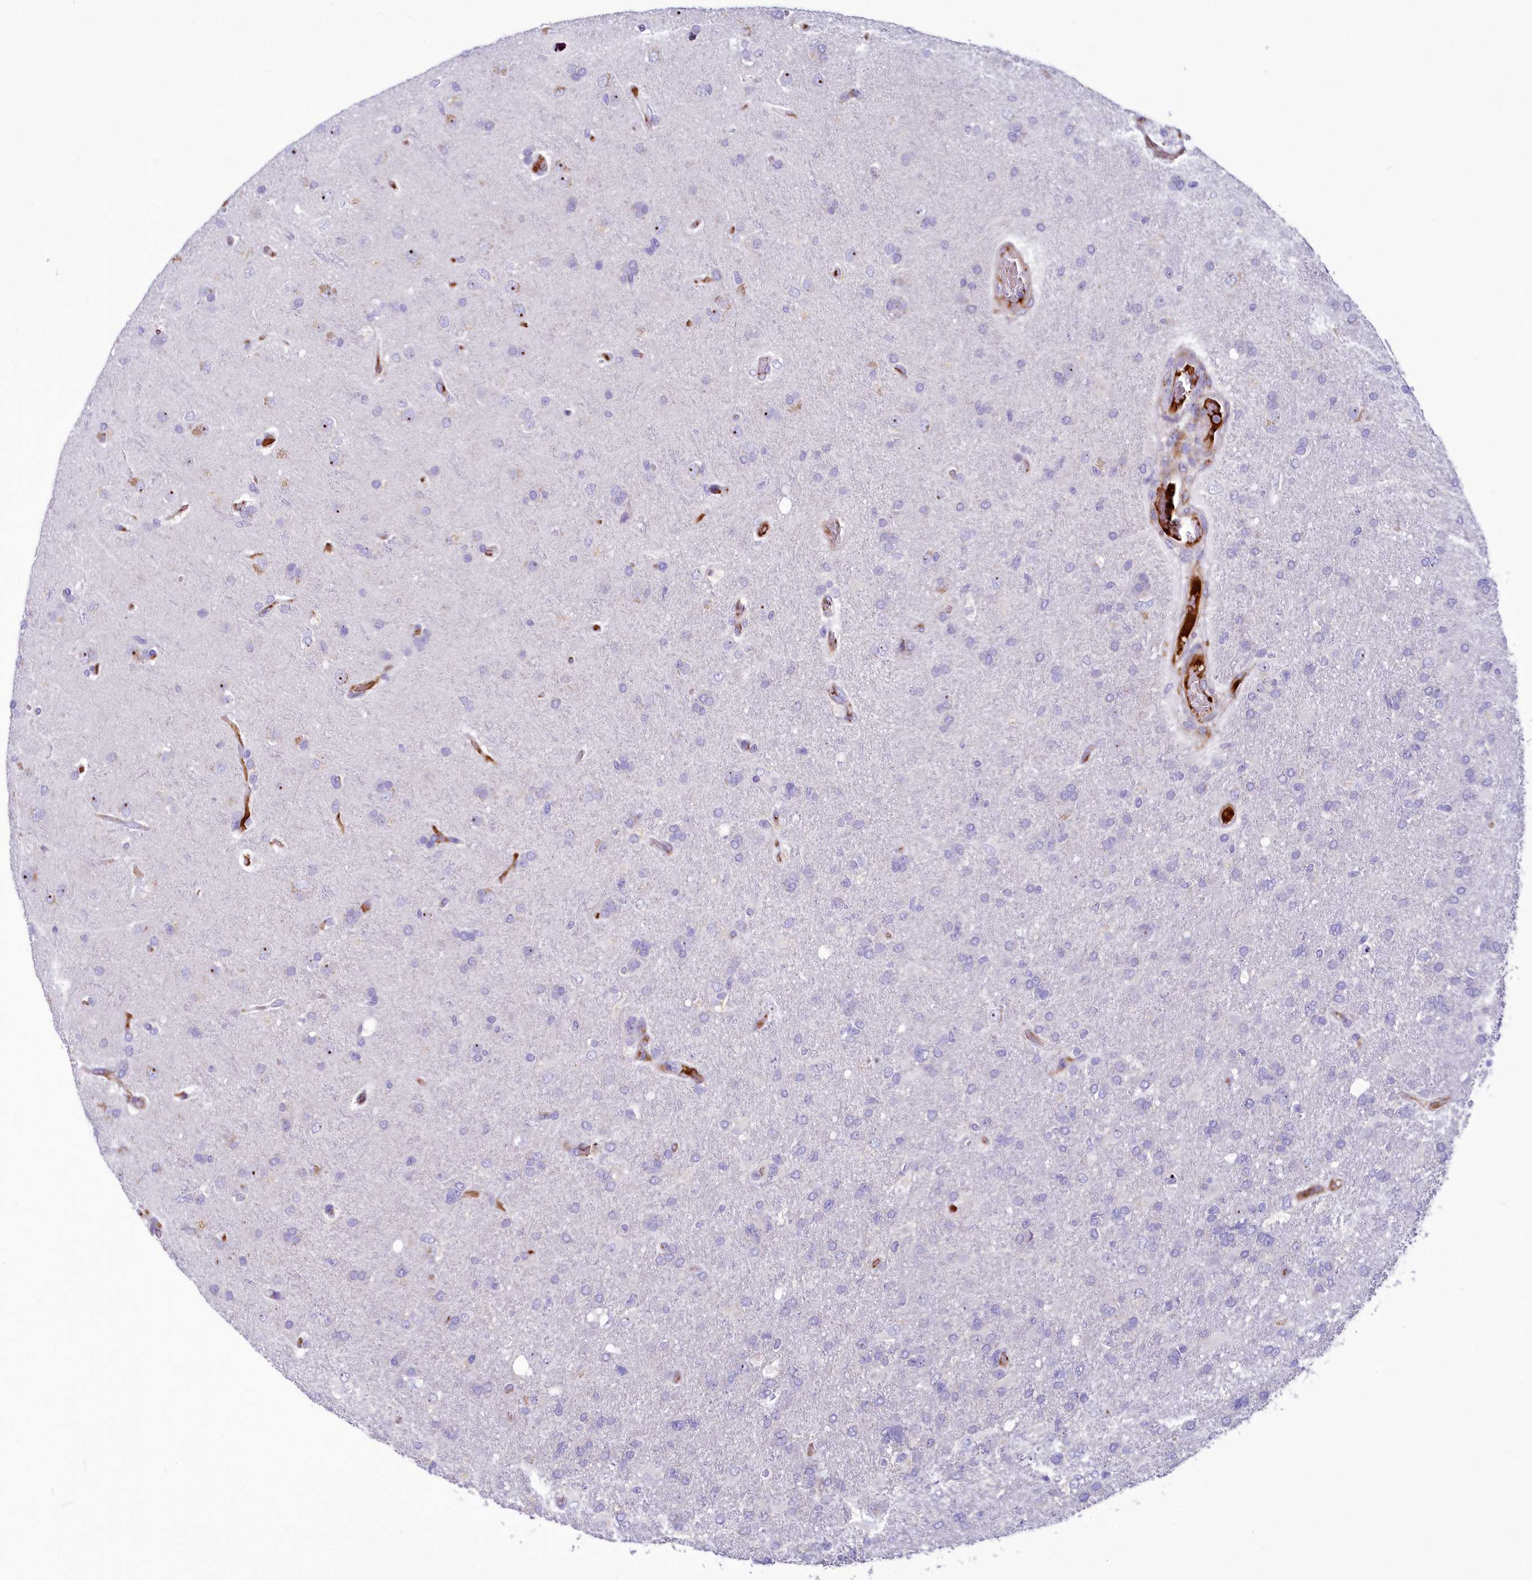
{"staining": {"intensity": "negative", "quantity": "none", "location": "none"}, "tissue": "glioma", "cell_type": "Tumor cells", "image_type": "cancer", "snomed": [{"axis": "morphology", "description": "Glioma, malignant, High grade"}, {"axis": "topography", "description": "Brain"}], "caption": "An immunohistochemistry histopathology image of malignant glioma (high-grade) is shown. There is no staining in tumor cells of malignant glioma (high-grade). (DAB (3,3'-diaminobenzidine) immunohistochemistry (IHC) with hematoxylin counter stain).", "gene": "SH3TC2", "patient": {"sex": "male", "age": 61}}